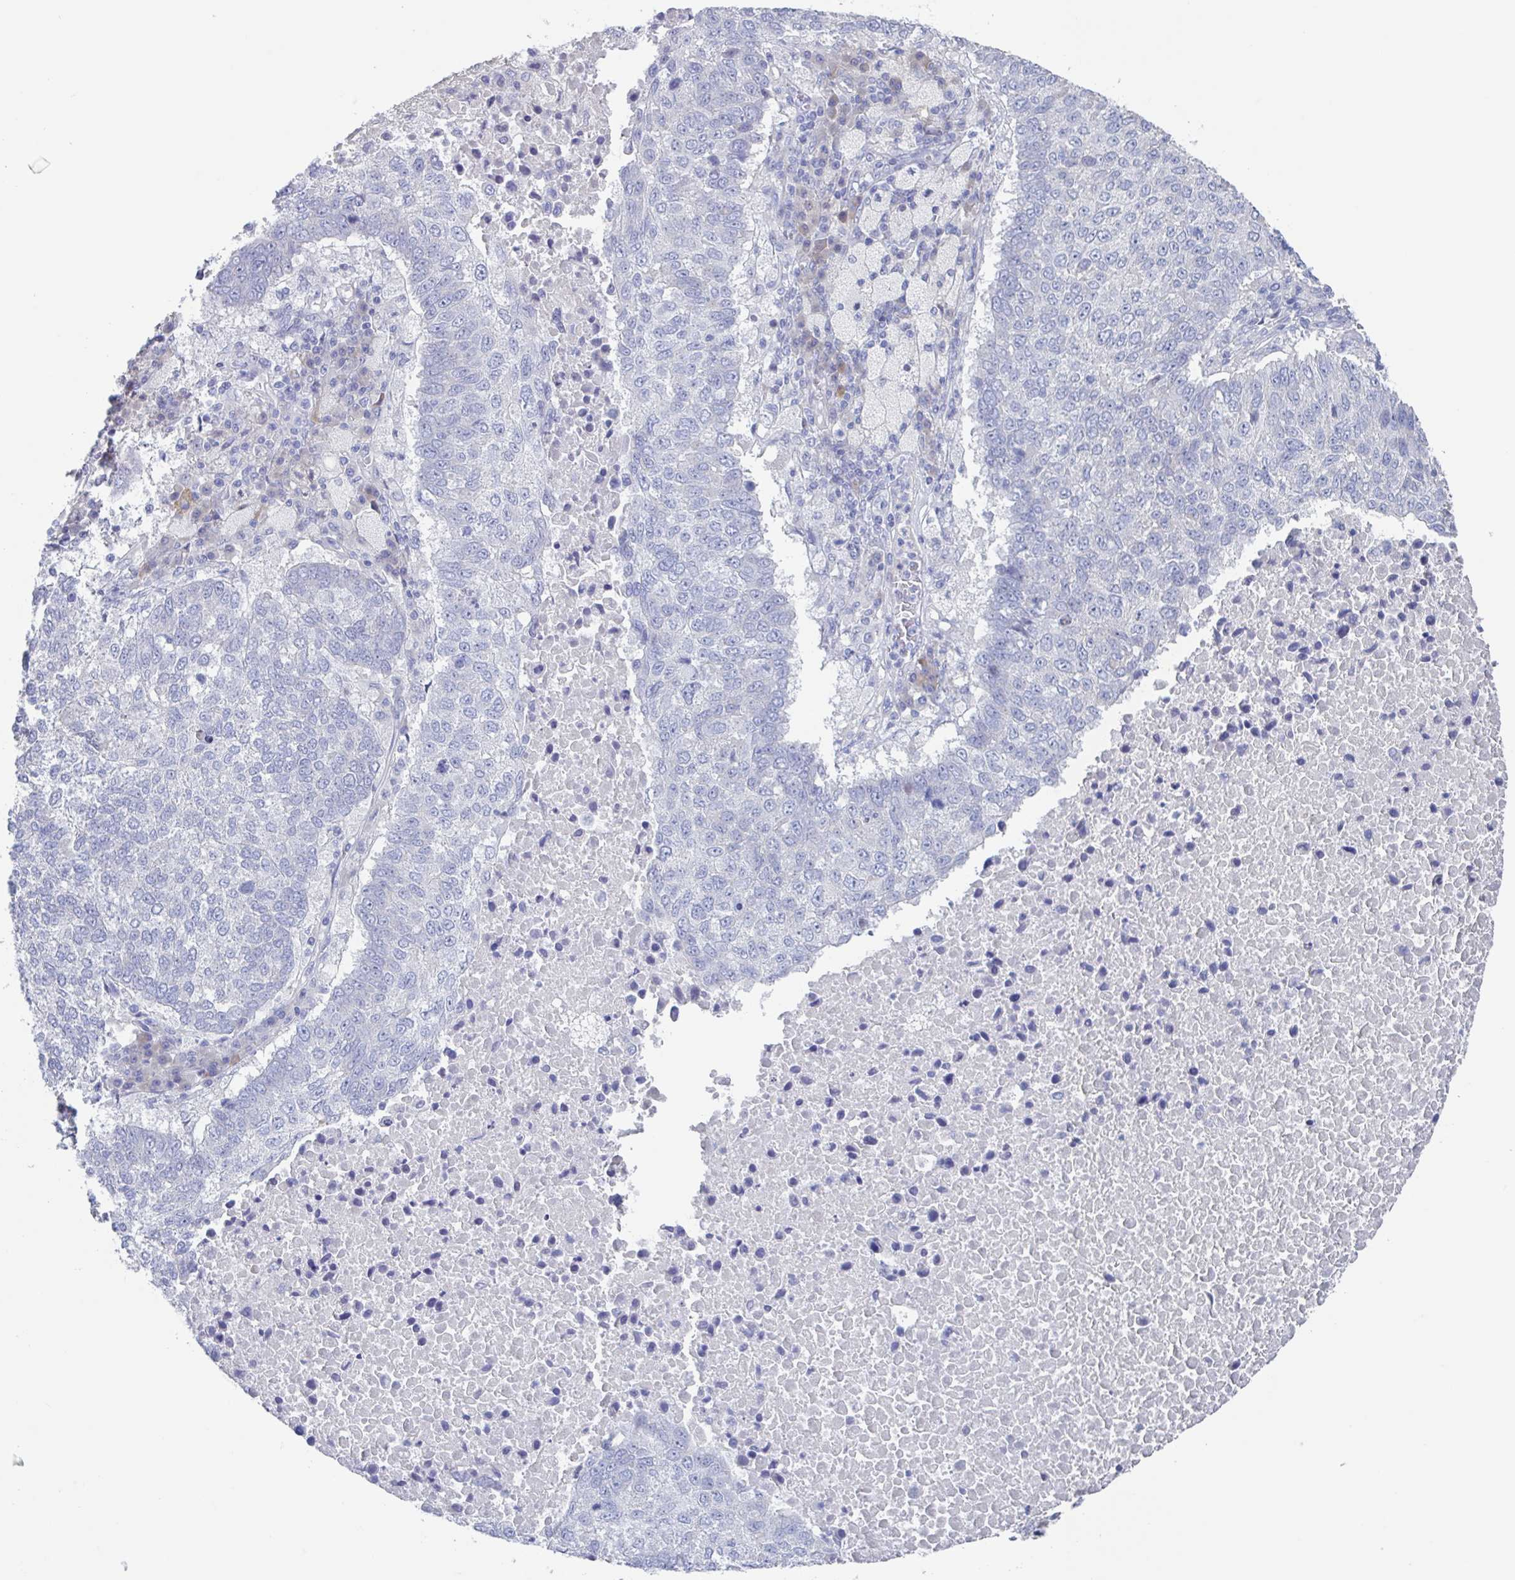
{"staining": {"intensity": "negative", "quantity": "none", "location": "none"}, "tissue": "lung cancer", "cell_type": "Tumor cells", "image_type": "cancer", "snomed": [{"axis": "morphology", "description": "Squamous cell carcinoma, NOS"}, {"axis": "topography", "description": "Lung"}], "caption": "This micrograph is of lung squamous cell carcinoma stained with IHC to label a protein in brown with the nuclei are counter-stained blue. There is no expression in tumor cells.", "gene": "NOXRED1", "patient": {"sex": "male", "age": 73}}